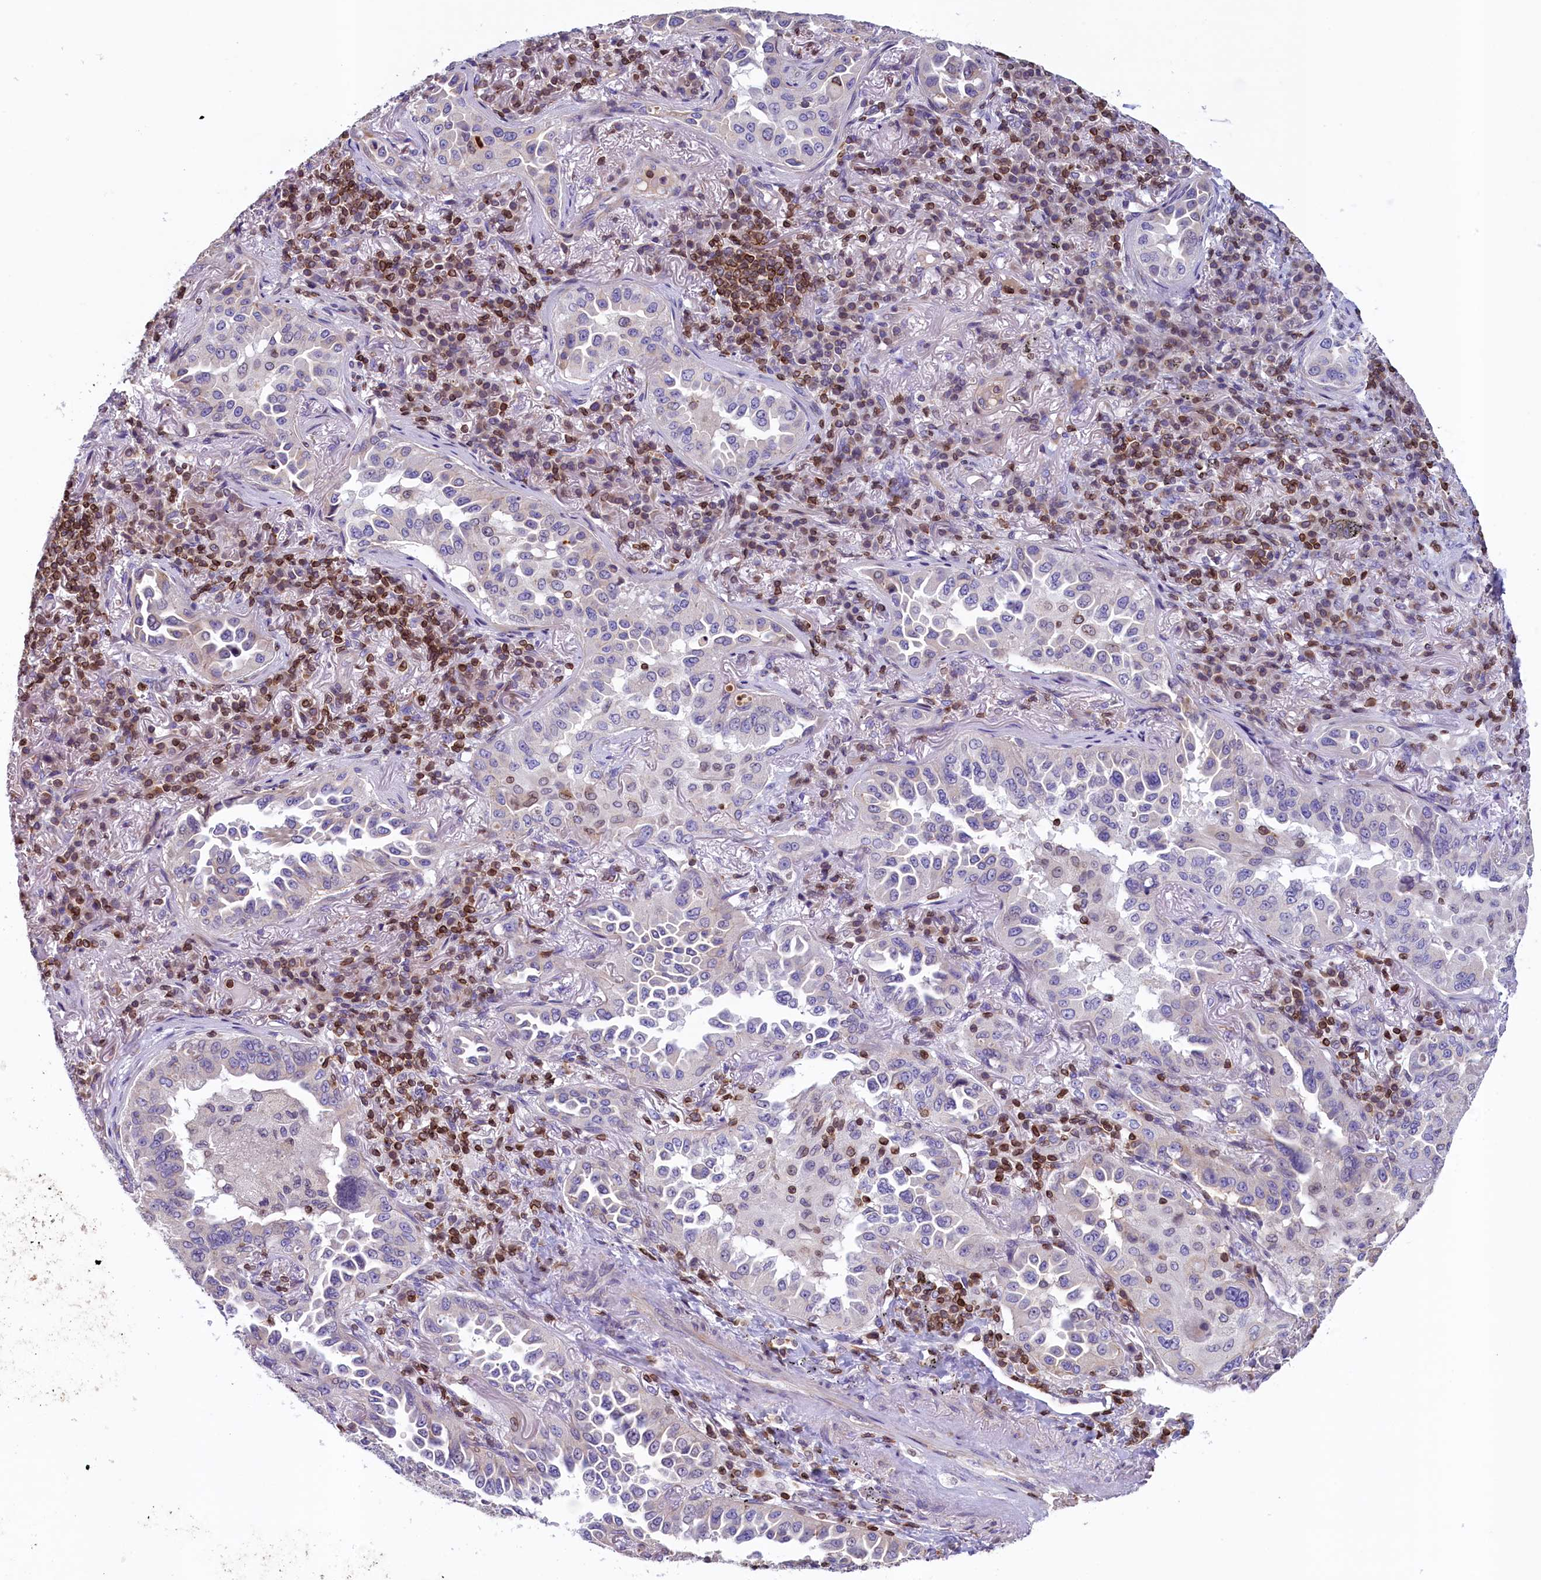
{"staining": {"intensity": "negative", "quantity": "none", "location": "none"}, "tissue": "lung cancer", "cell_type": "Tumor cells", "image_type": "cancer", "snomed": [{"axis": "morphology", "description": "Adenocarcinoma, NOS"}, {"axis": "topography", "description": "Lung"}], "caption": "Immunohistochemistry (IHC) histopathology image of lung cancer stained for a protein (brown), which exhibits no expression in tumor cells.", "gene": "TRAF3IP3", "patient": {"sex": "female", "age": 69}}